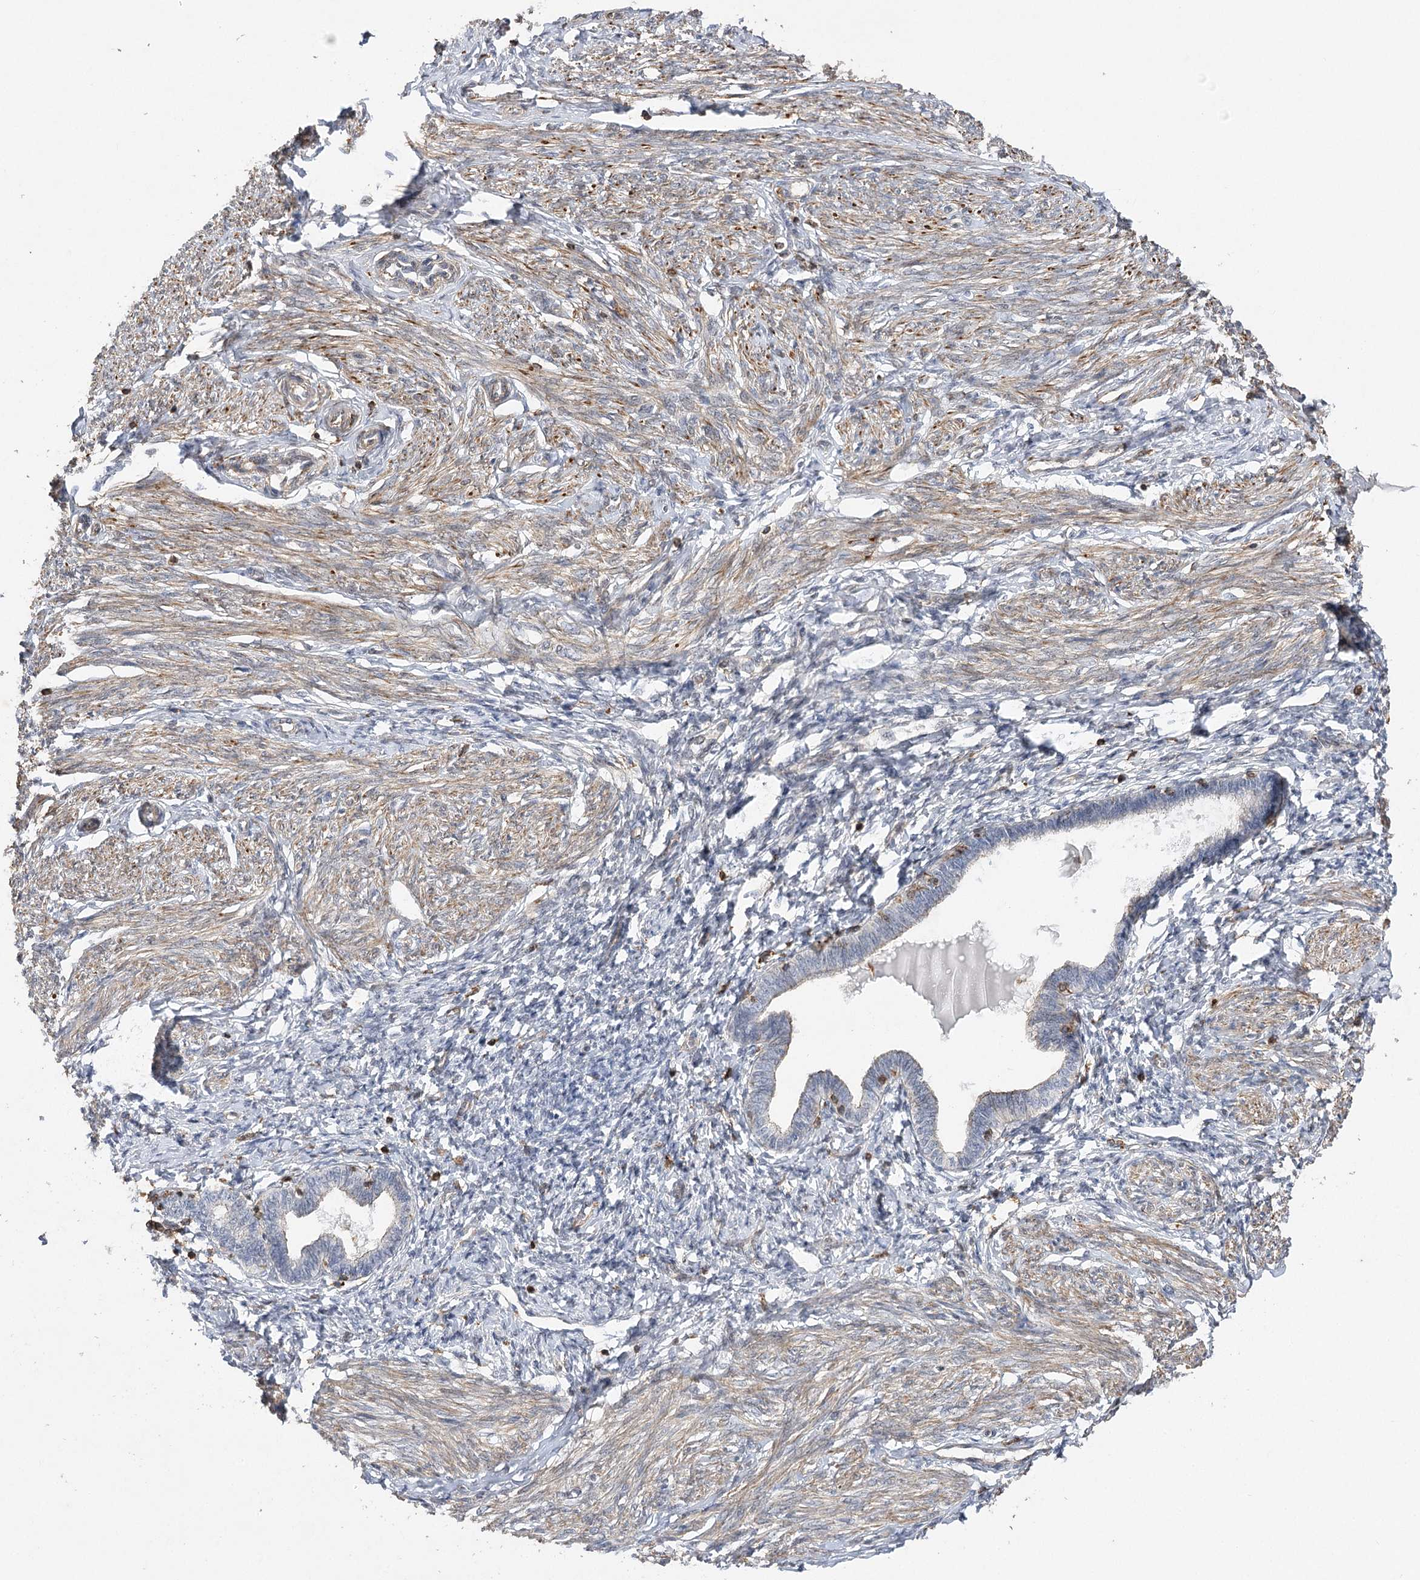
{"staining": {"intensity": "negative", "quantity": "none", "location": "none"}, "tissue": "endometrium", "cell_type": "Cells in endometrial stroma", "image_type": "normal", "snomed": [{"axis": "morphology", "description": "Normal tissue, NOS"}, {"axis": "topography", "description": "Endometrium"}], "caption": "Immunohistochemistry (IHC) of unremarkable endometrium shows no expression in cells in endometrial stroma.", "gene": "OBSL1", "patient": {"sex": "female", "age": 72}}